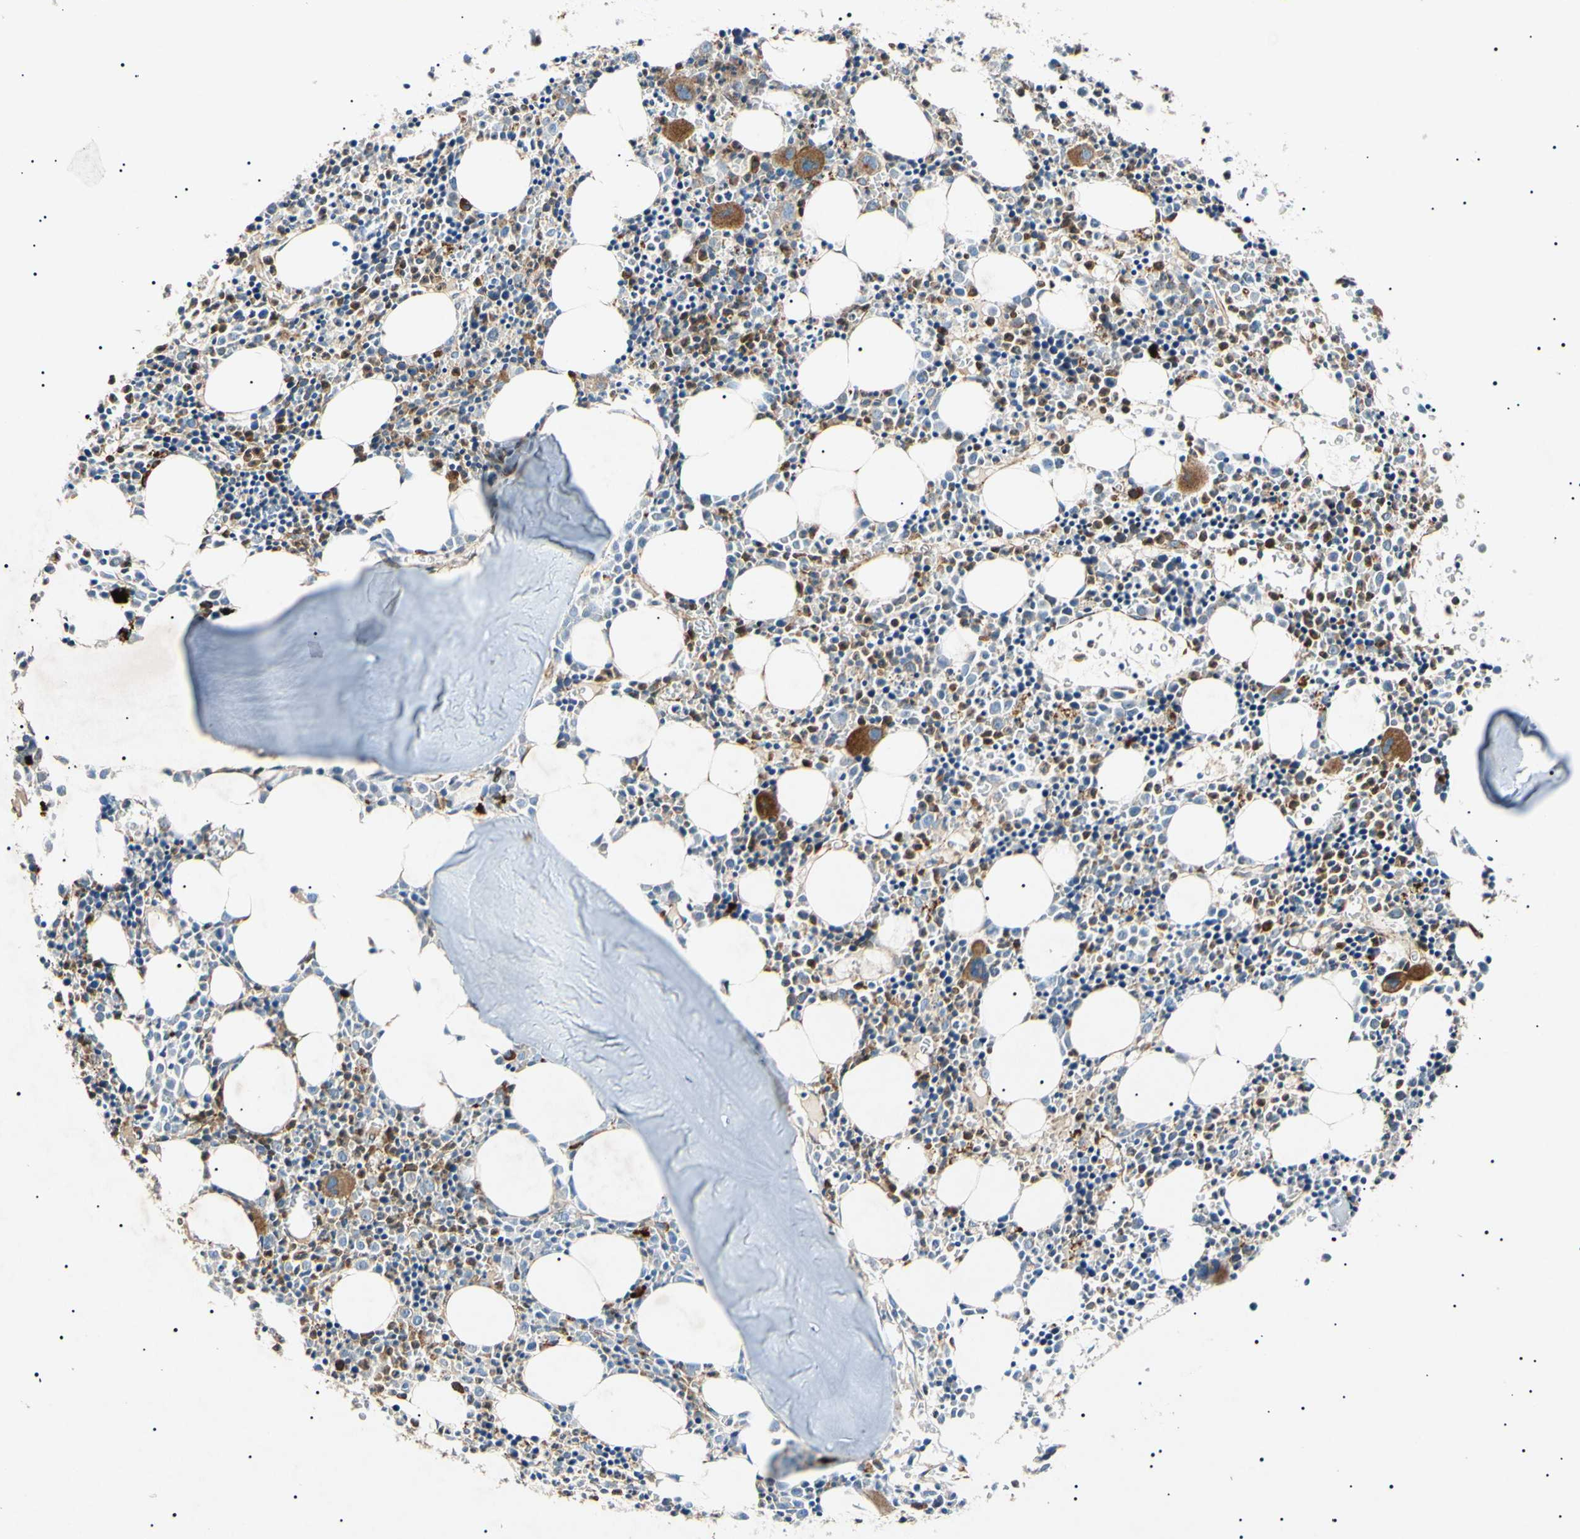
{"staining": {"intensity": "moderate", "quantity": "25%-75%", "location": "cytoplasmic/membranous"}, "tissue": "bone marrow", "cell_type": "Hematopoietic cells", "image_type": "normal", "snomed": [{"axis": "morphology", "description": "Normal tissue, NOS"}, {"axis": "morphology", "description": "Inflammation, NOS"}, {"axis": "topography", "description": "Bone marrow"}], "caption": "A brown stain shows moderate cytoplasmic/membranous expression of a protein in hematopoietic cells of benign bone marrow. (Brightfield microscopy of DAB IHC at high magnification).", "gene": "TUBB4A", "patient": {"sex": "female", "age": 17}}